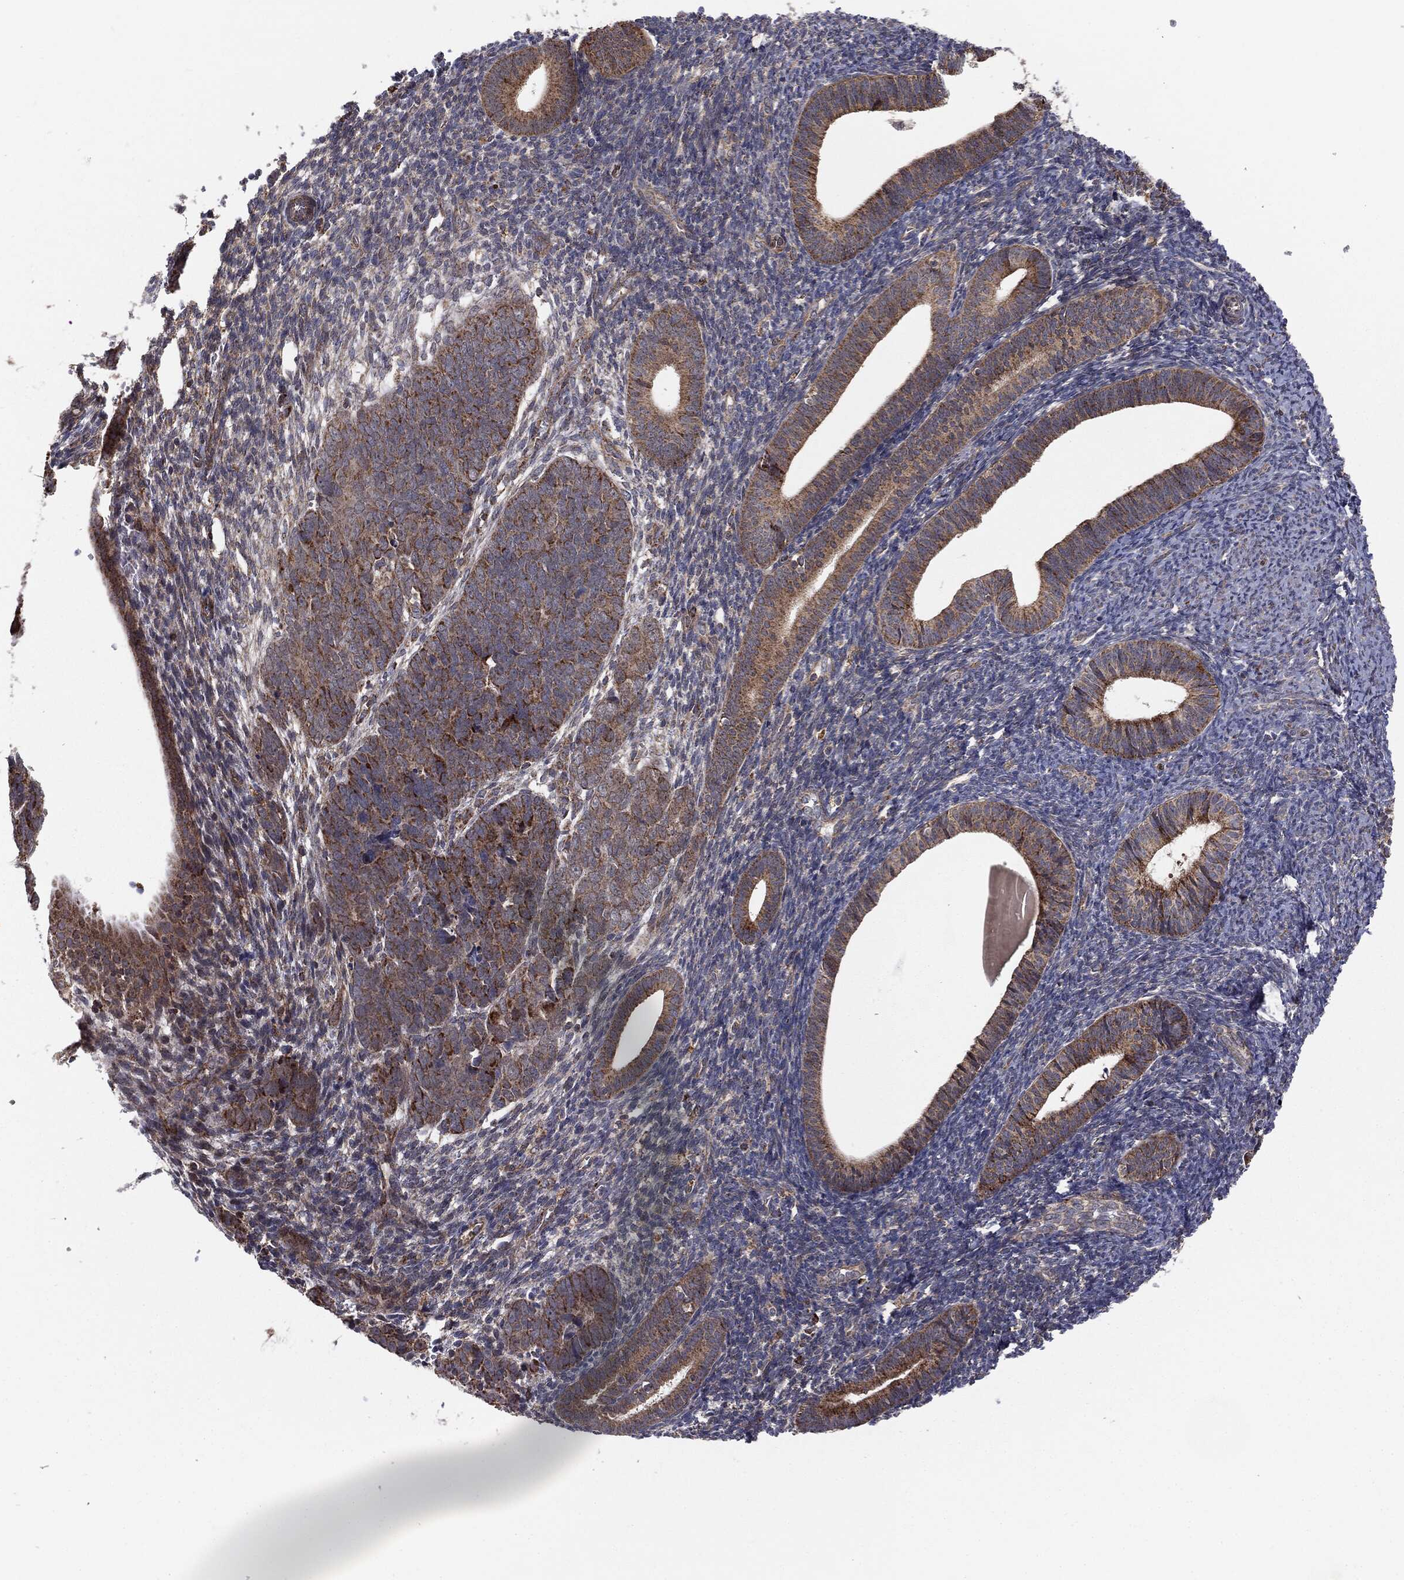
{"staining": {"intensity": "strong", "quantity": ">75%", "location": "cytoplasmic/membranous"}, "tissue": "endometrial cancer", "cell_type": "Tumor cells", "image_type": "cancer", "snomed": [{"axis": "morphology", "description": "Adenocarcinoma, NOS"}, {"axis": "topography", "description": "Endometrium"}], "caption": "High-magnification brightfield microscopy of endometrial cancer (adenocarcinoma) stained with DAB (brown) and counterstained with hematoxylin (blue). tumor cells exhibit strong cytoplasmic/membranous positivity is present in approximately>75% of cells. The protein is shown in brown color, while the nuclei are stained blue.", "gene": "MTOR", "patient": {"sex": "female", "age": 82}}